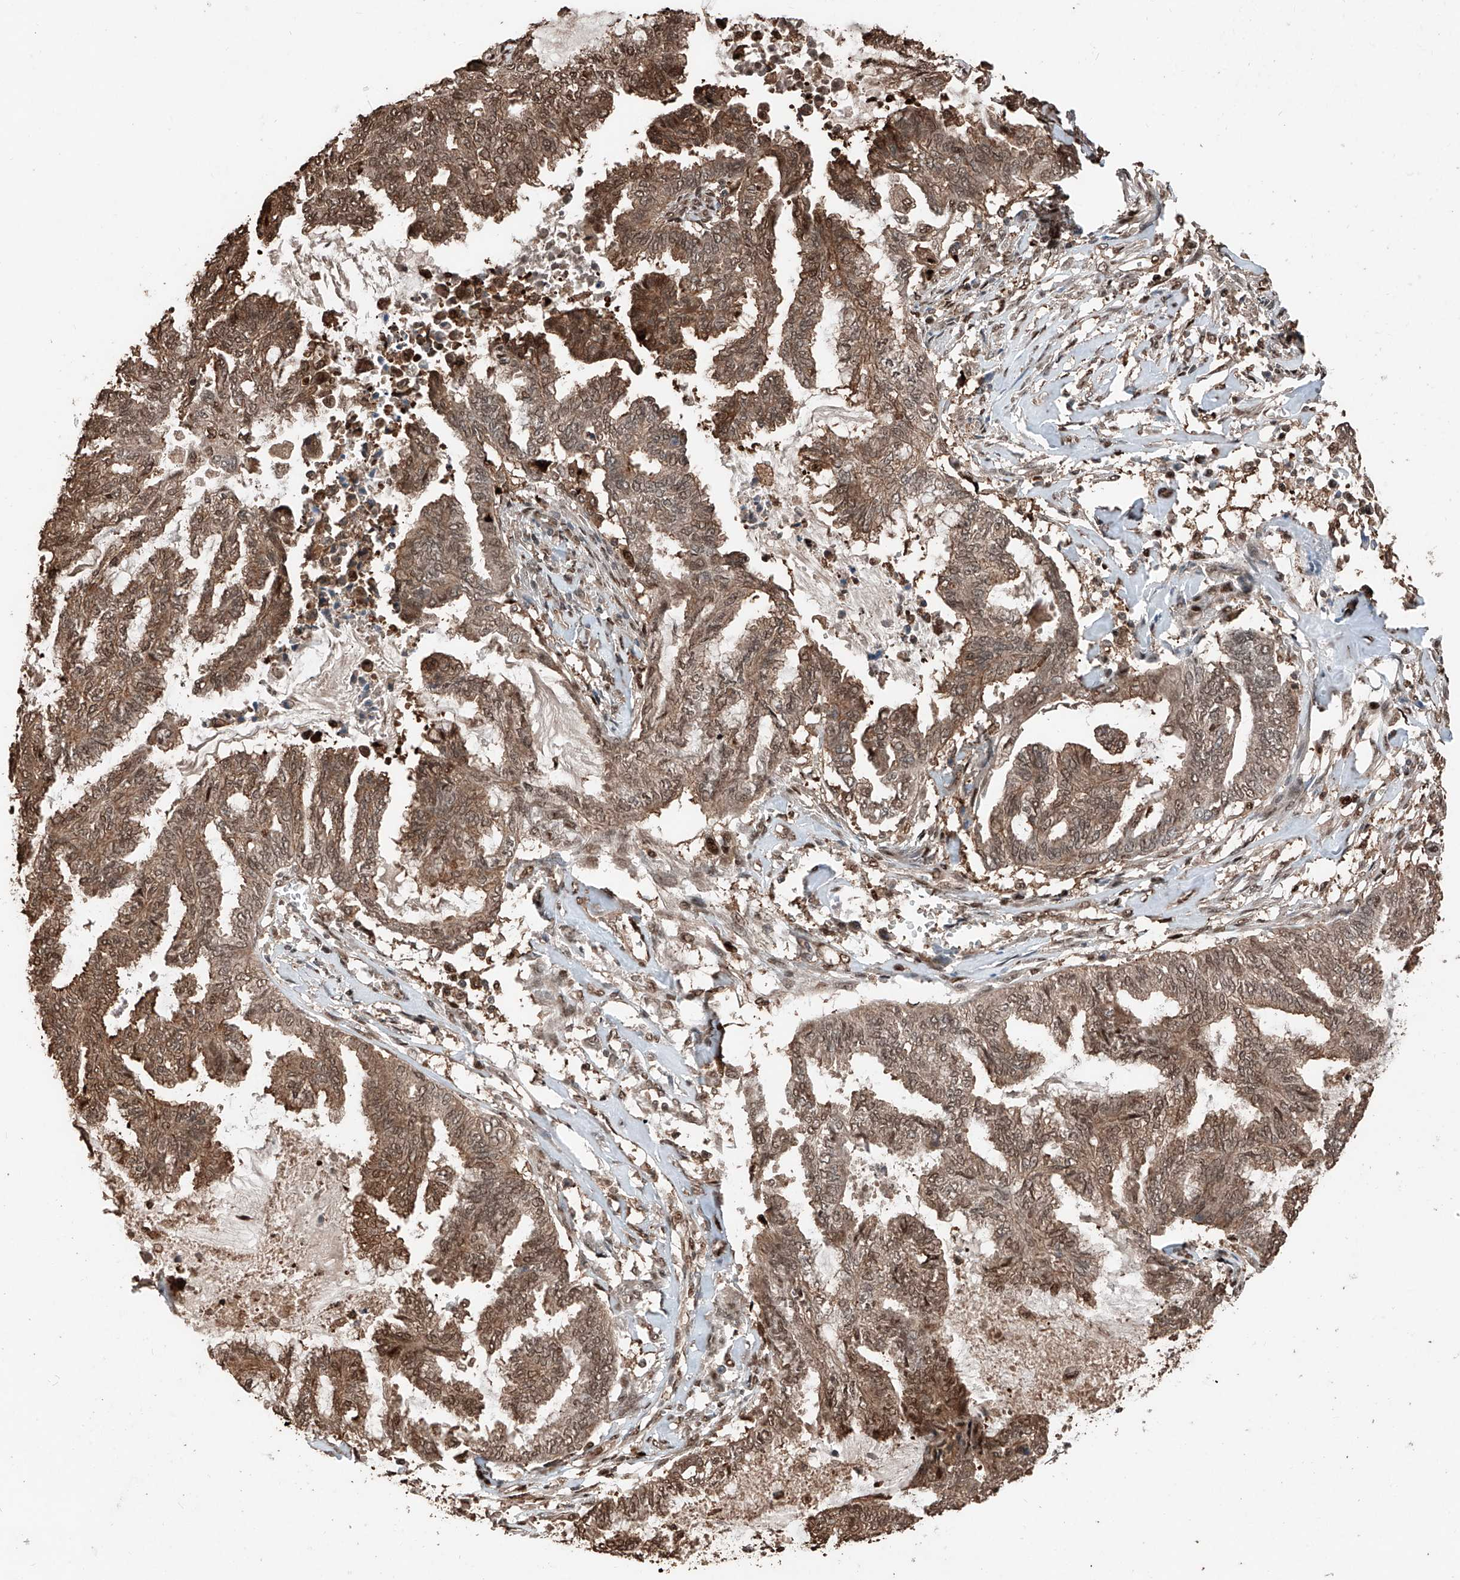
{"staining": {"intensity": "moderate", "quantity": ">75%", "location": "cytoplasmic/membranous,nuclear"}, "tissue": "endometrial cancer", "cell_type": "Tumor cells", "image_type": "cancer", "snomed": [{"axis": "morphology", "description": "Adenocarcinoma, NOS"}, {"axis": "topography", "description": "Endometrium"}], "caption": "Endometrial cancer (adenocarcinoma) tissue displays moderate cytoplasmic/membranous and nuclear expression in approximately >75% of tumor cells (Stains: DAB in brown, nuclei in blue, Microscopy: brightfield microscopy at high magnification).", "gene": "RMND1", "patient": {"sex": "female", "age": 86}}